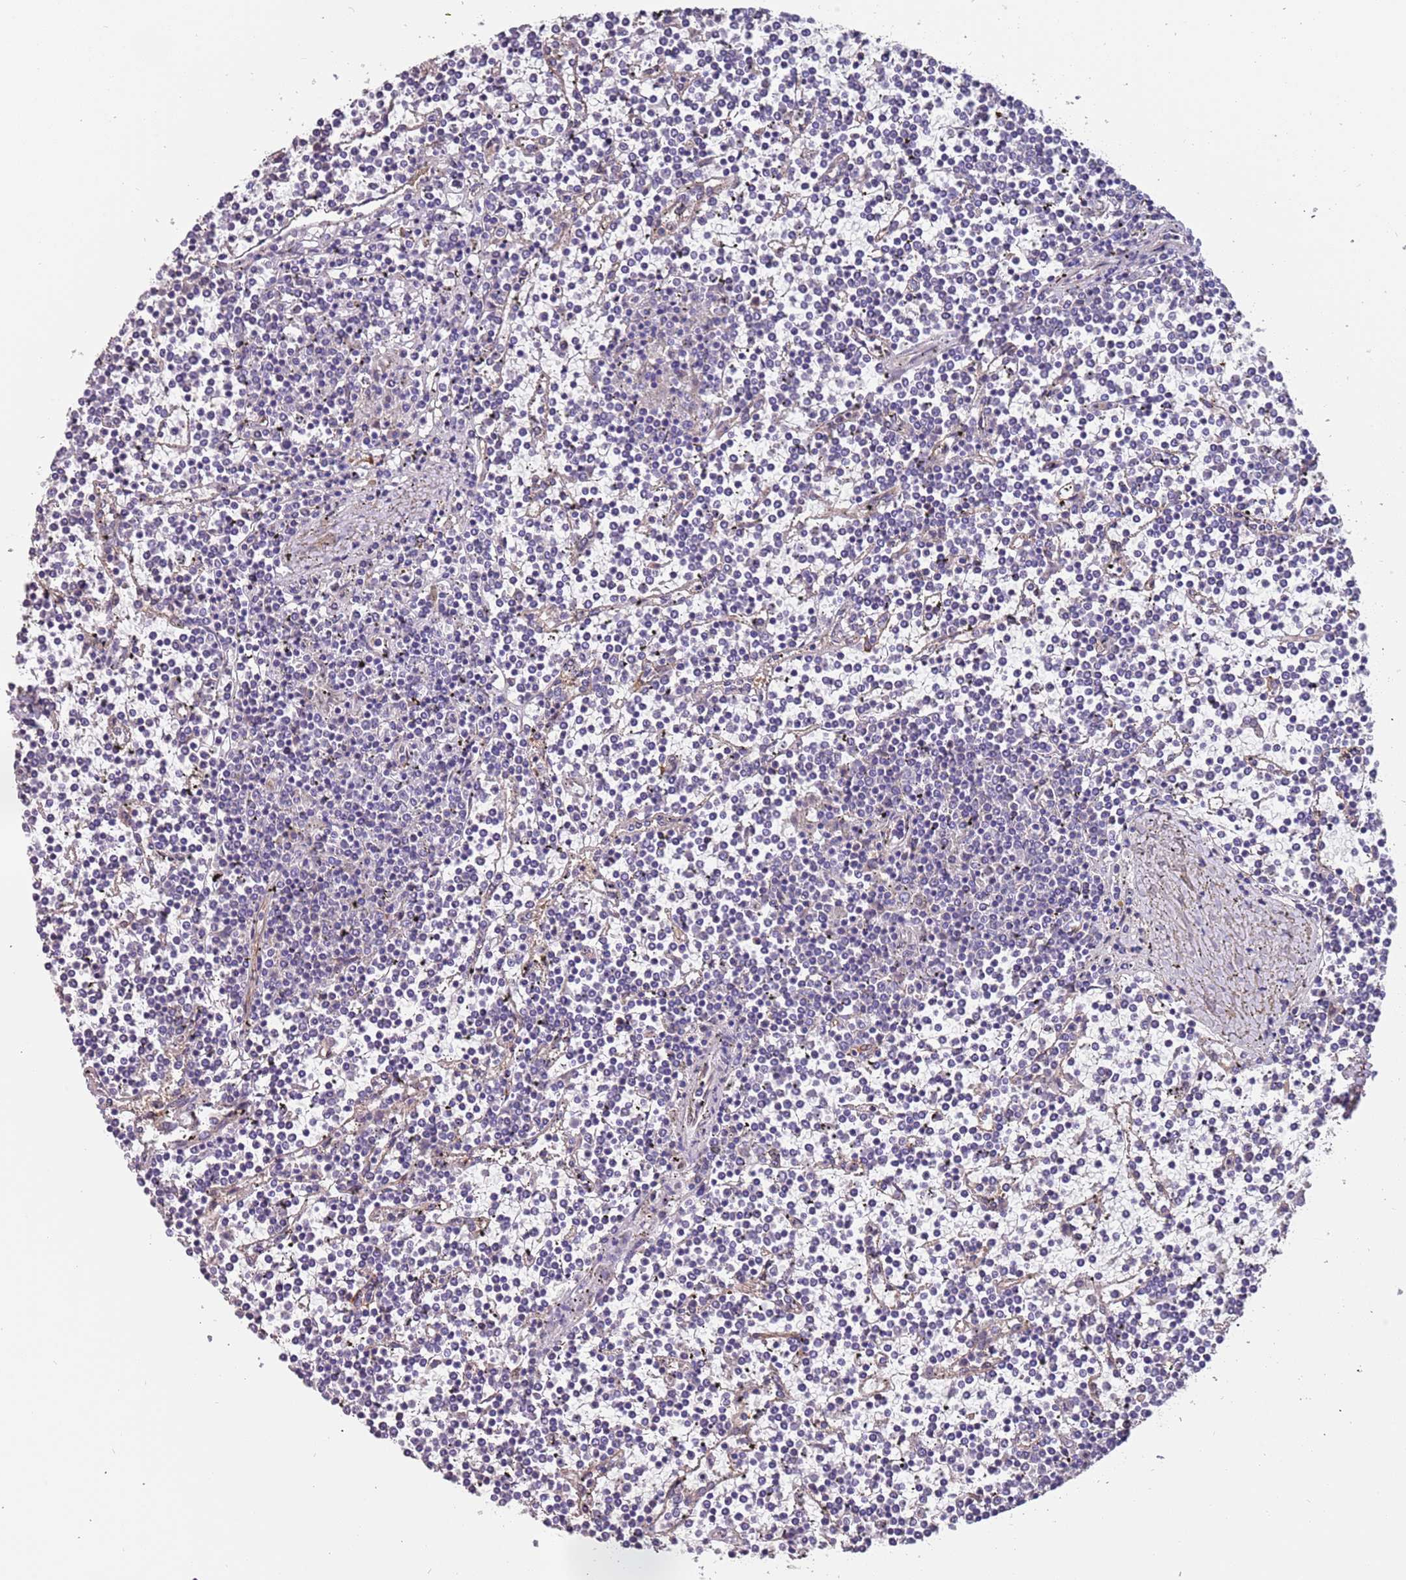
{"staining": {"intensity": "negative", "quantity": "none", "location": "none"}, "tissue": "lymphoma", "cell_type": "Tumor cells", "image_type": "cancer", "snomed": [{"axis": "morphology", "description": "Malignant lymphoma, non-Hodgkin's type, Low grade"}, {"axis": "topography", "description": "Spleen"}], "caption": "Tumor cells are negative for brown protein staining in malignant lymphoma, non-Hodgkin's type (low-grade). (DAB (3,3'-diaminobenzidine) immunohistochemistry, high magnification).", "gene": "LAMB4", "patient": {"sex": "female", "age": 19}}